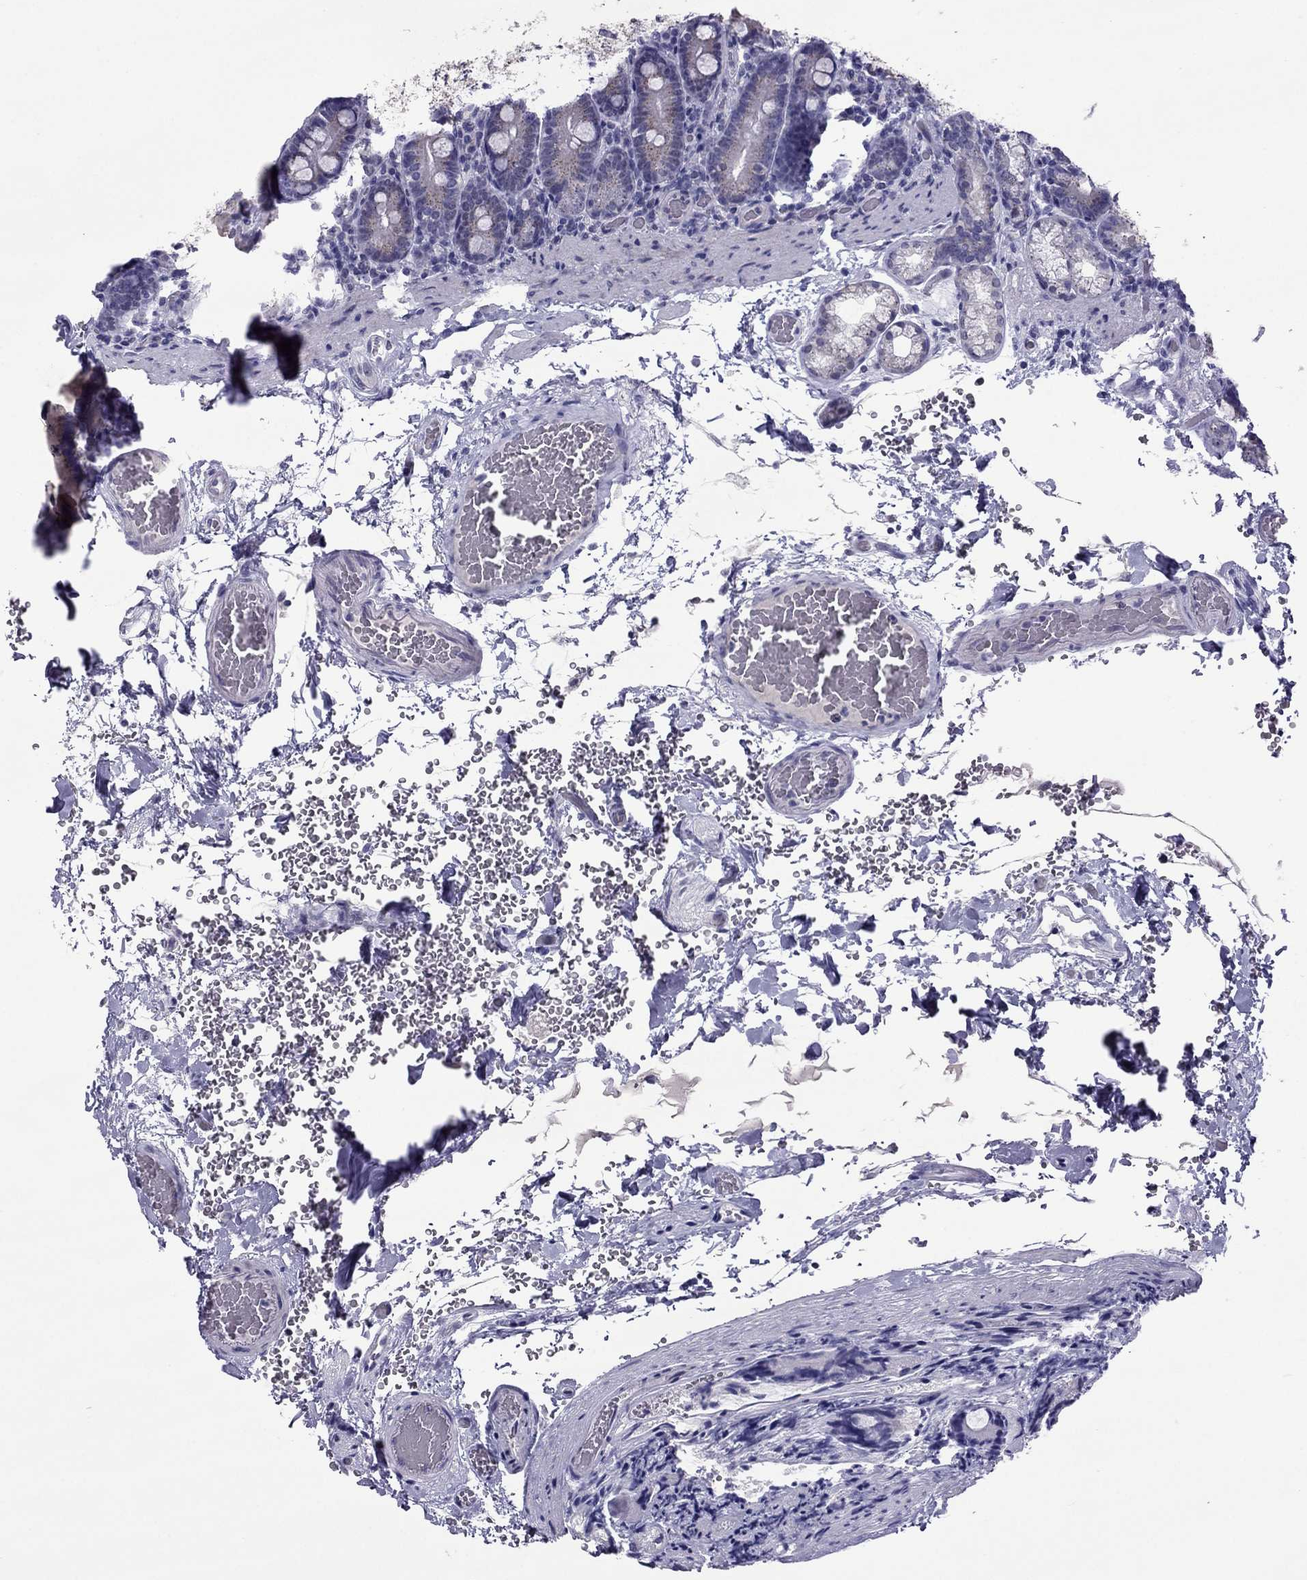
{"staining": {"intensity": "weak", "quantity": "25%-75%", "location": "cytoplasmic/membranous"}, "tissue": "duodenum", "cell_type": "Glandular cells", "image_type": "normal", "snomed": [{"axis": "morphology", "description": "Normal tissue, NOS"}, {"axis": "topography", "description": "Duodenum"}], "caption": "The immunohistochemical stain shows weak cytoplasmic/membranous expression in glandular cells of normal duodenum.", "gene": "MYBPH", "patient": {"sex": "female", "age": 62}}